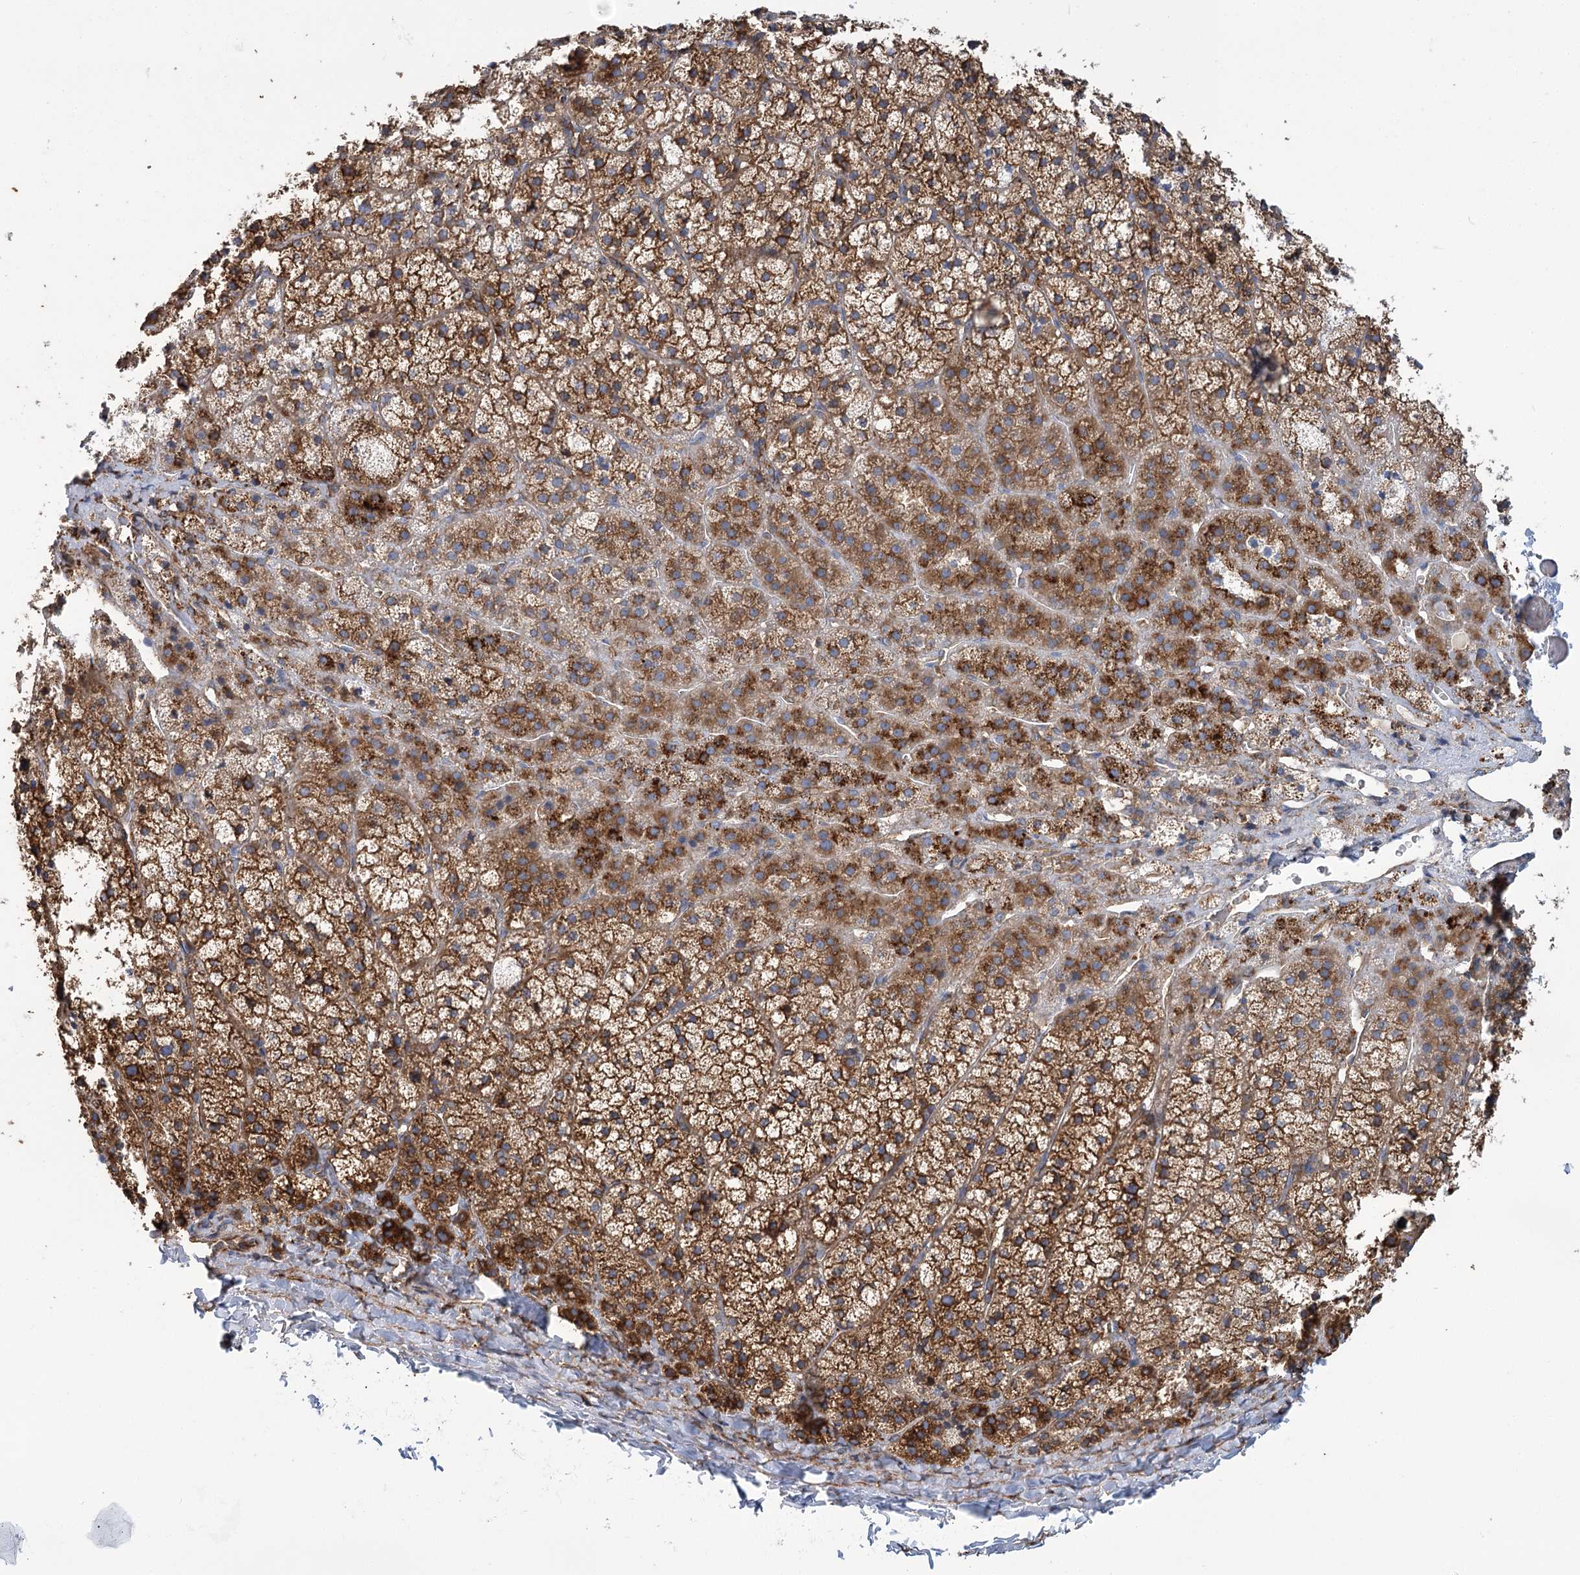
{"staining": {"intensity": "strong", "quantity": ">75%", "location": "cytoplasmic/membranous"}, "tissue": "adrenal gland", "cell_type": "Glandular cells", "image_type": "normal", "snomed": [{"axis": "morphology", "description": "Normal tissue, NOS"}, {"axis": "topography", "description": "Adrenal gland"}], "caption": "Protein staining of benign adrenal gland shows strong cytoplasmic/membranous positivity in about >75% of glandular cells. Nuclei are stained in blue.", "gene": "GUSB", "patient": {"sex": "female", "age": 44}}